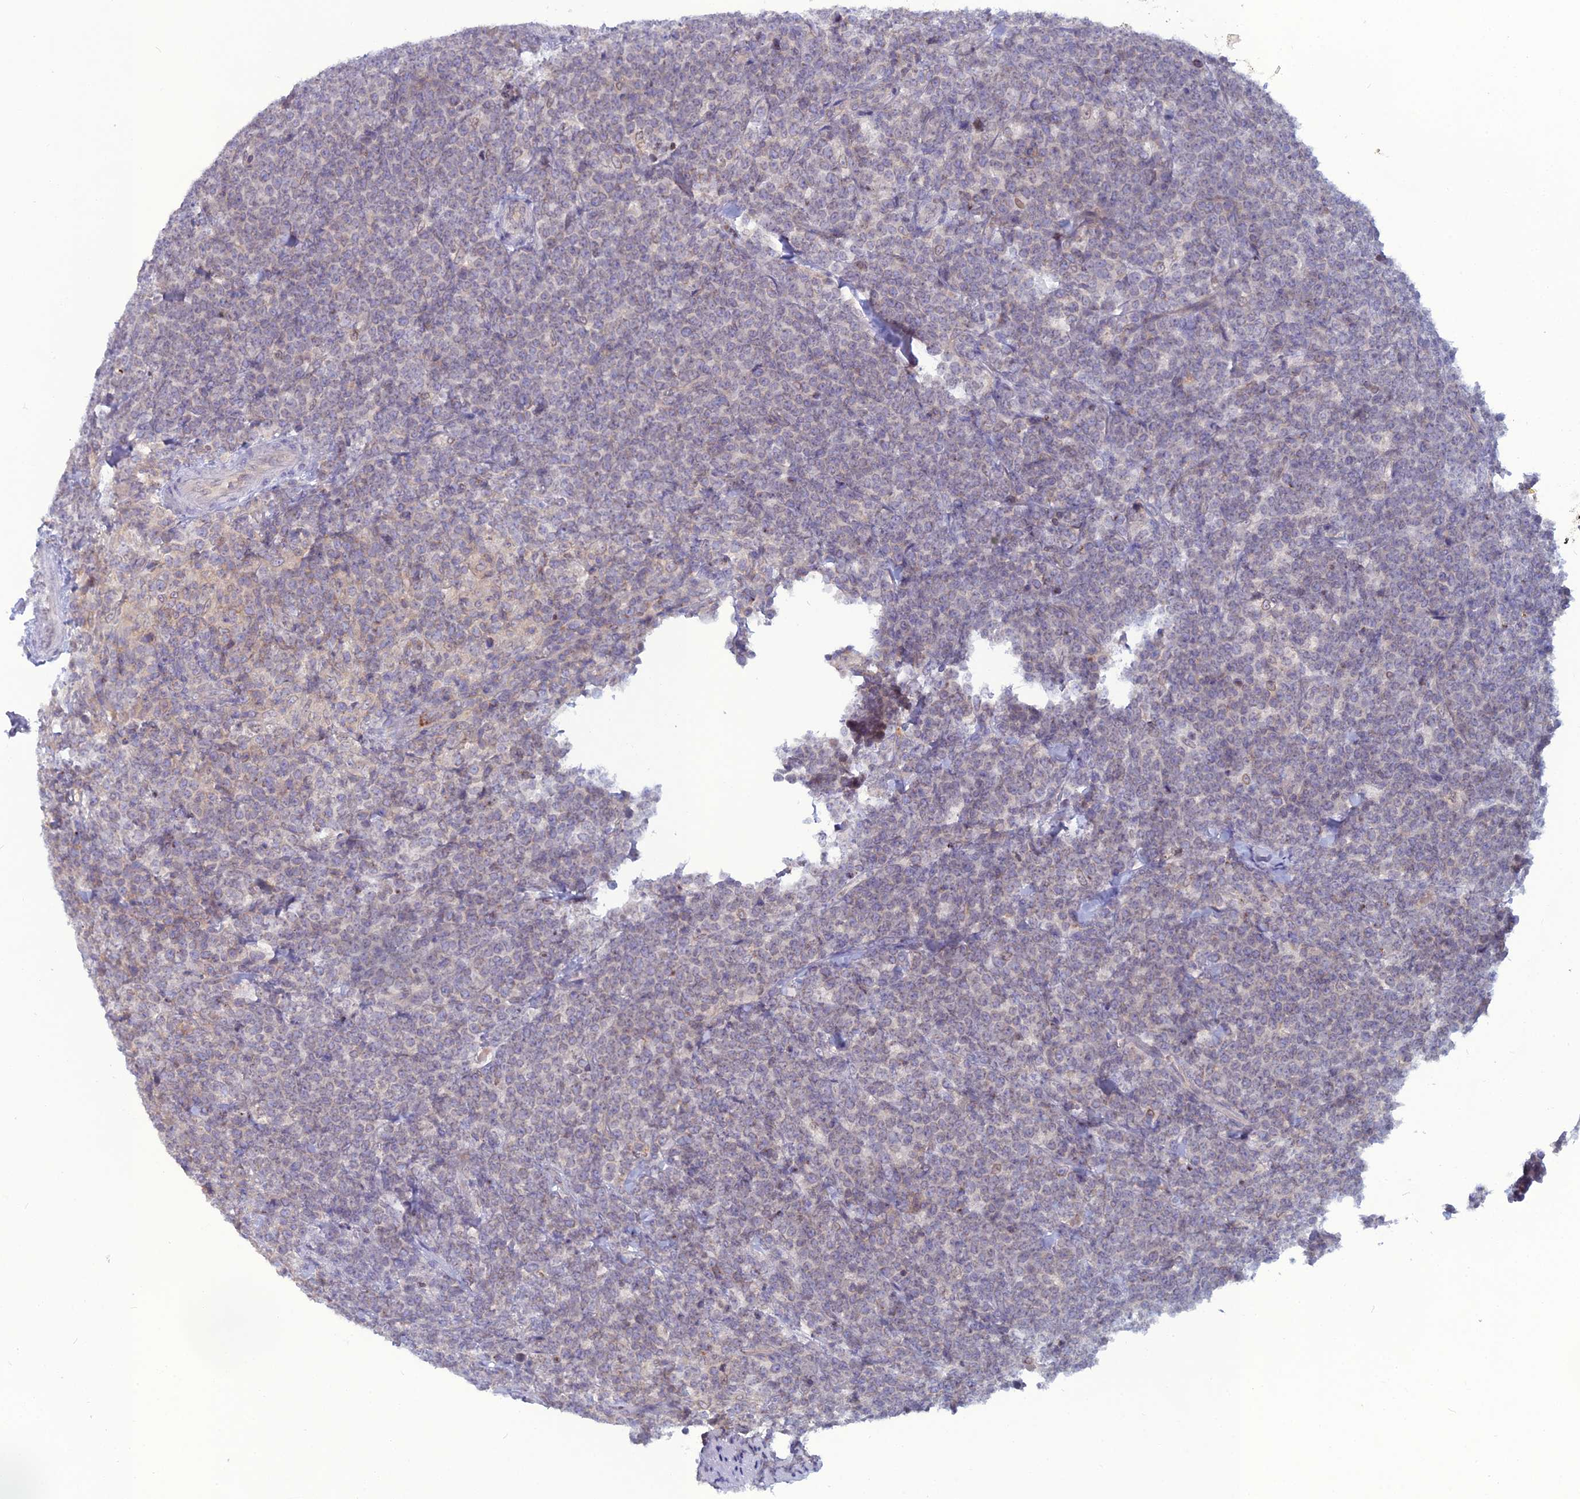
{"staining": {"intensity": "weak", "quantity": "<25%", "location": "nuclear"}, "tissue": "lymphoma", "cell_type": "Tumor cells", "image_type": "cancer", "snomed": [{"axis": "morphology", "description": "Malignant lymphoma, non-Hodgkin's type, High grade"}, {"axis": "topography", "description": "Small intestine"}], "caption": "An IHC photomicrograph of high-grade malignant lymphoma, non-Hodgkin's type is shown. There is no staining in tumor cells of high-grade malignant lymphoma, non-Hodgkin's type.", "gene": "WDR46", "patient": {"sex": "male", "age": 8}}